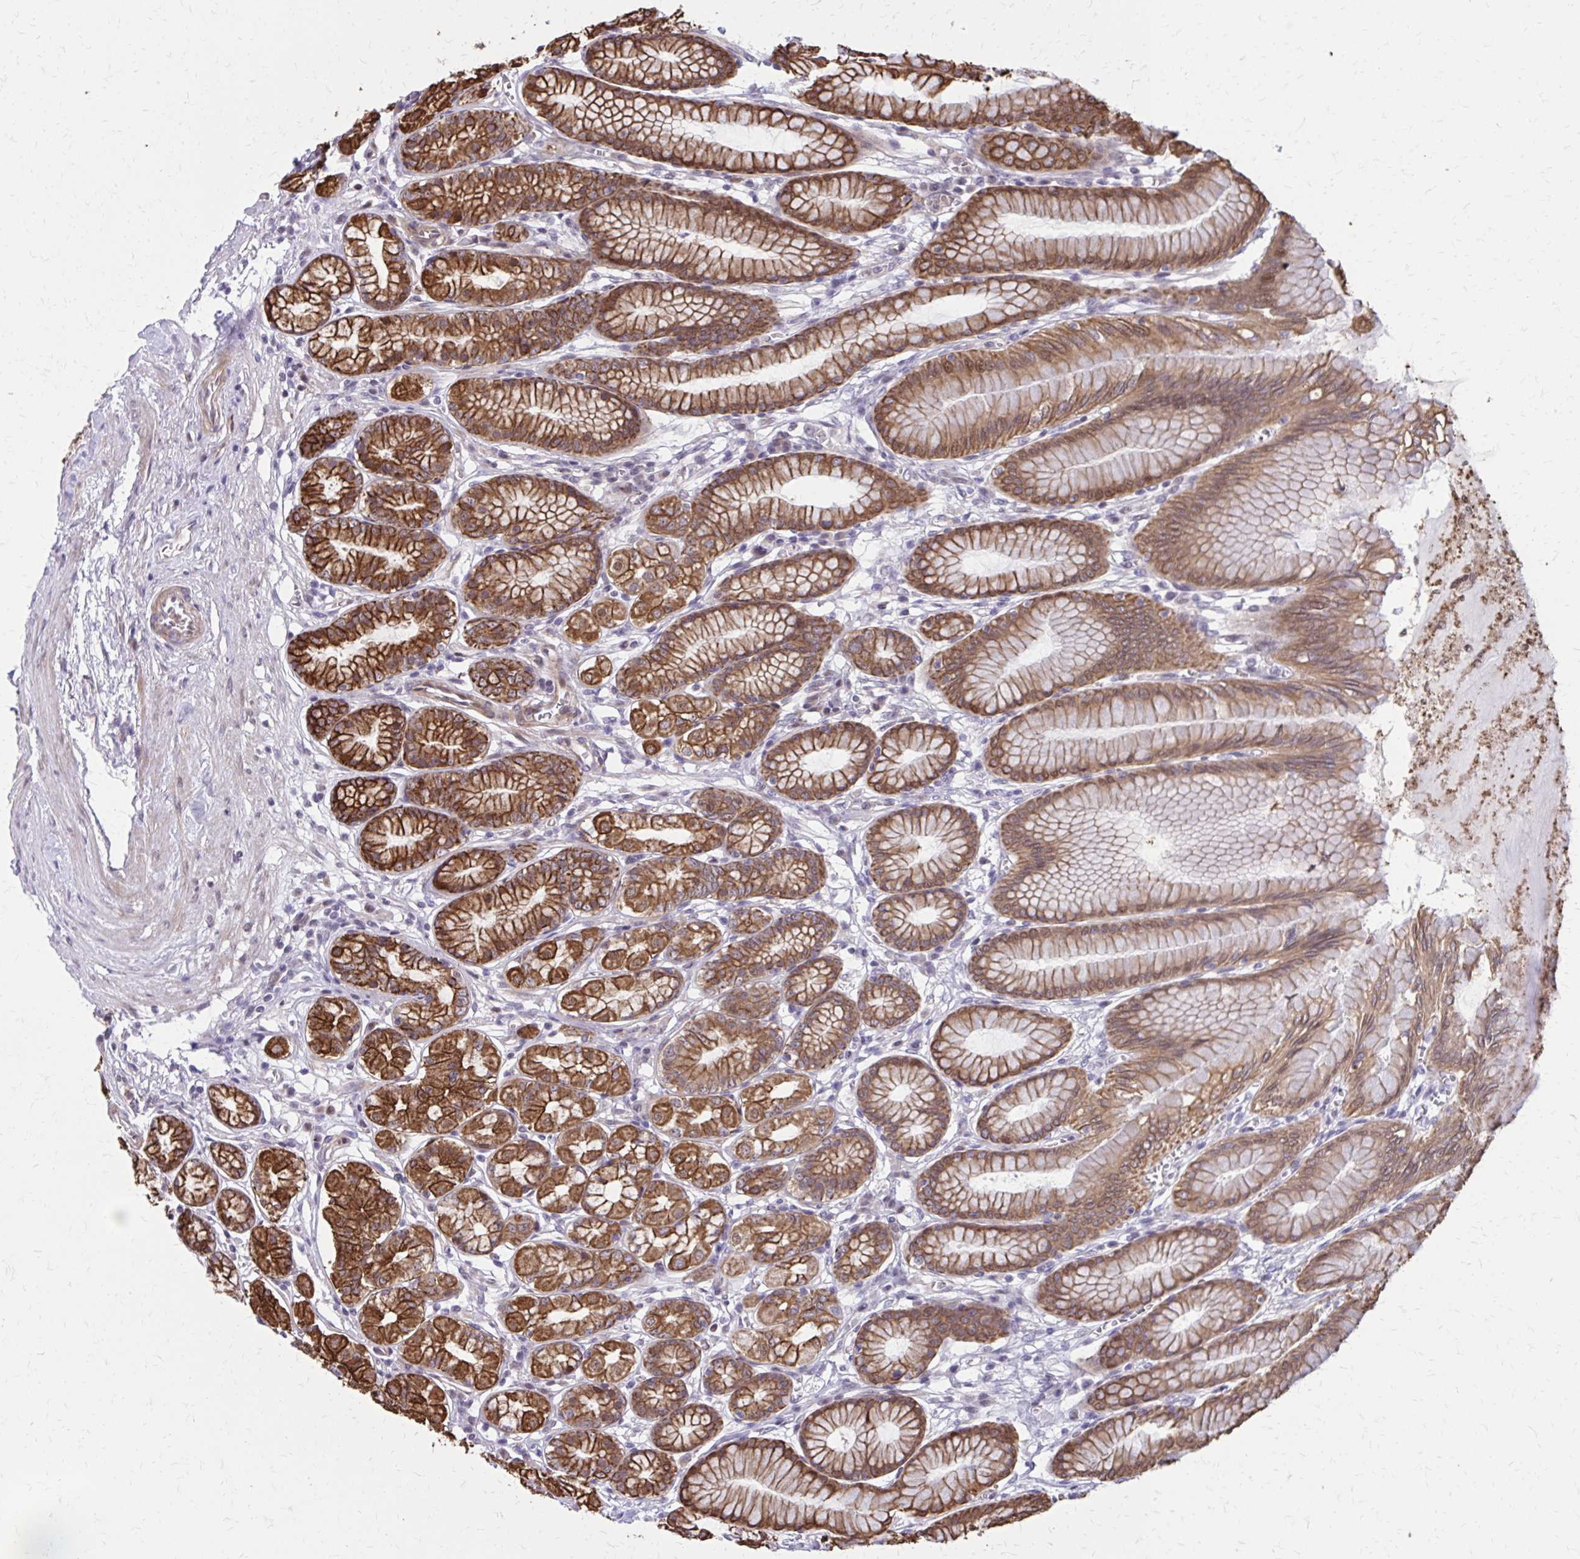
{"staining": {"intensity": "strong", "quantity": ">75%", "location": "cytoplasmic/membranous,nuclear"}, "tissue": "stomach", "cell_type": "Glandular cells", "image_type": "normal", "snomed": [{"axis": "morphology", "description": "Normal tissue, NOS"}, {"axis": "topography", "description": "Stomach"}, {"axis": "topography", "description": "Stomach, lower"}], "caption": "The immunohistochemical stain highlights strong cytoplasmic/membranous,nuclear positivity in glandular cells of benign stomach. (Brightfield microscopy of DAB IHC at high magnification).", "gene": "ANKRD30B", "patient": {"sex": "male", "age": 76}}